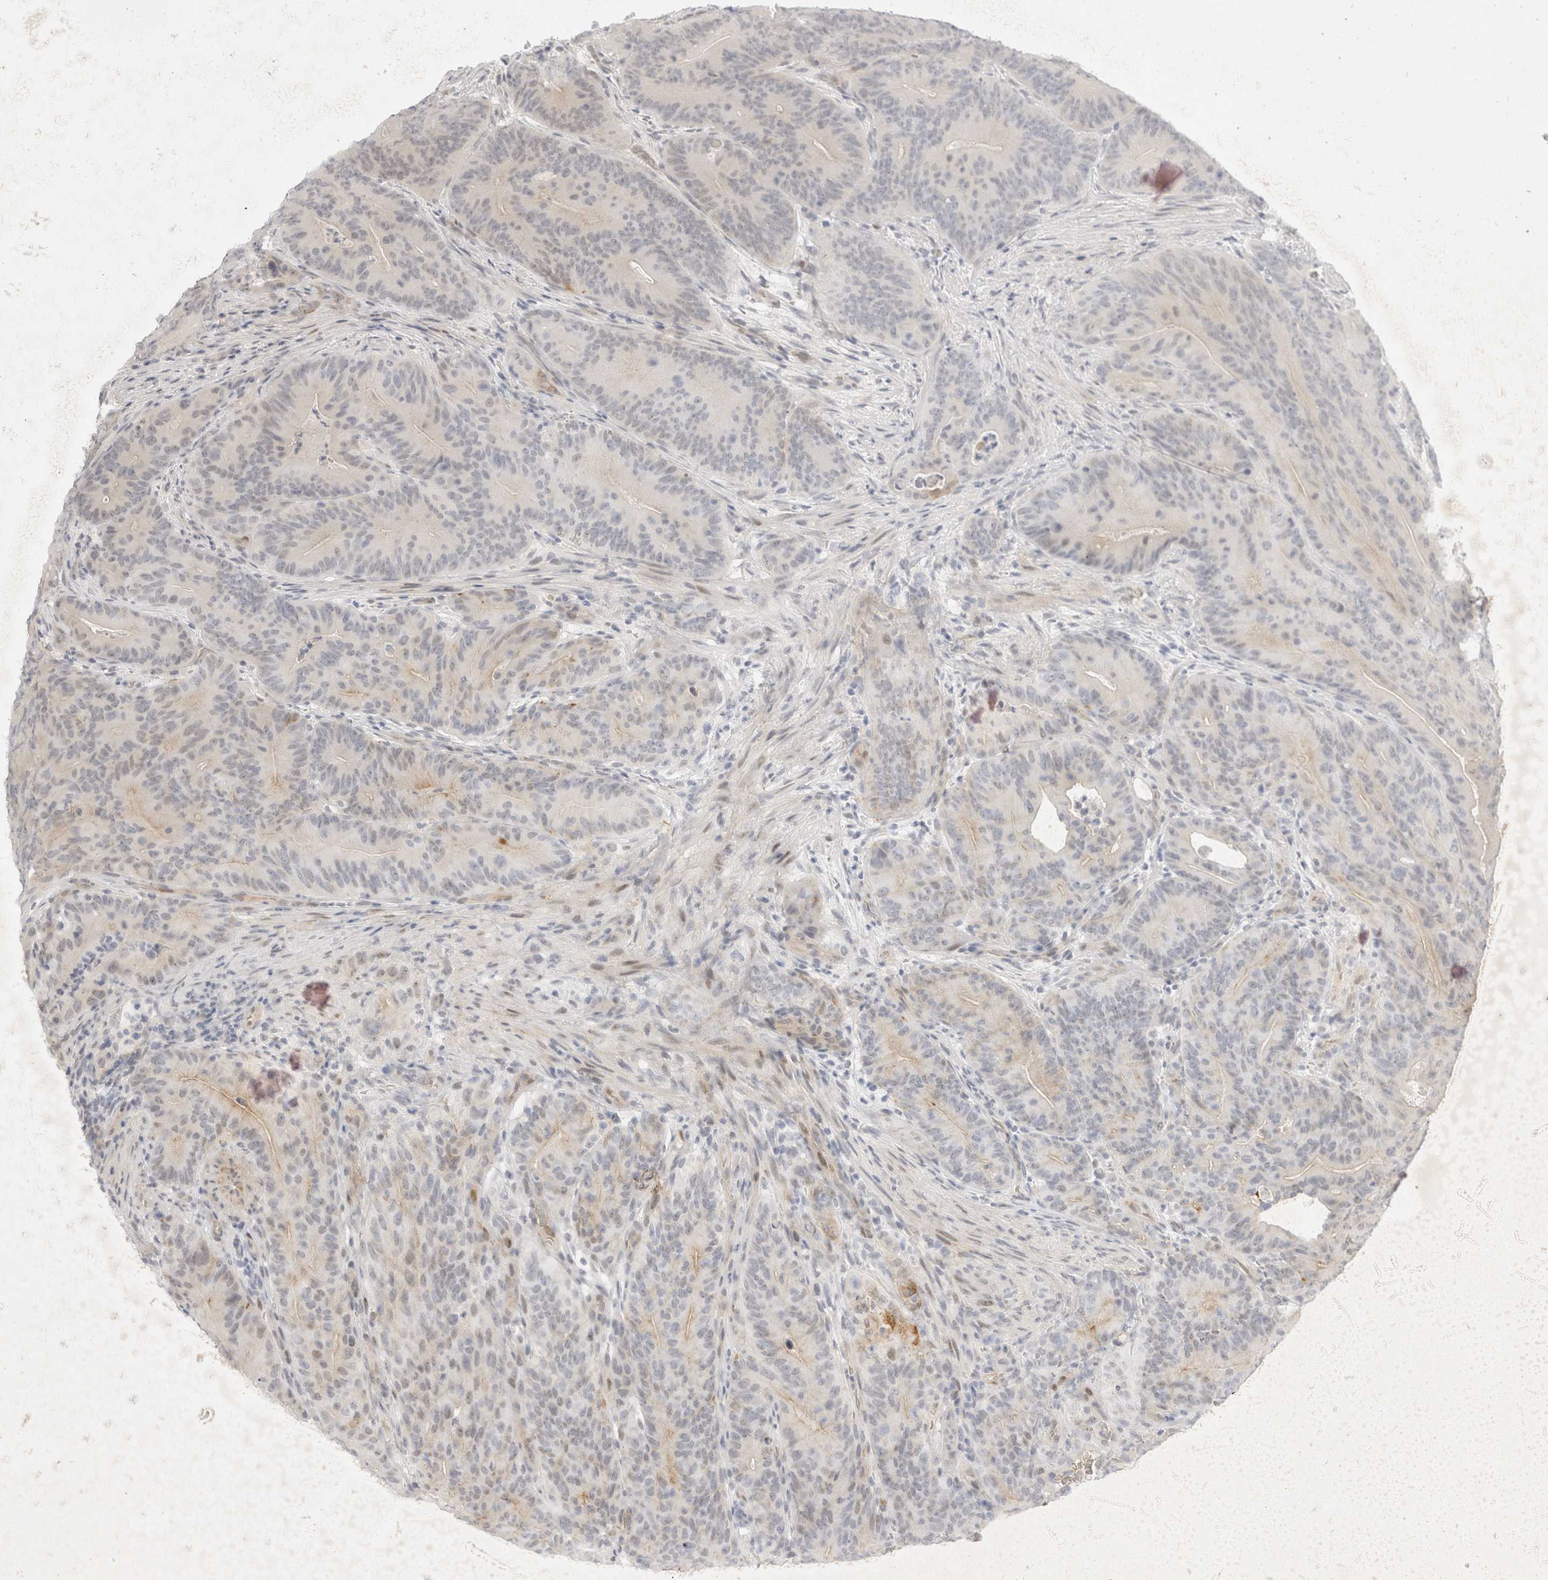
{"staining": {"intensity": "weak", "quantity": "<25%", "location": "cytoplasmic/membranous,nuclear"}, "tissue": "colorectal cancer", "cell_type": "Tumor cells", "image_type": "cancer", "snomed": [{"axis": "morphology", "description": "Normal tissue, NOS"}, {"axis": "topography", "description": "Colon"}], "caption": "Colorectal cancer was stained to show a protein in brown. There is no significant positivity in tumor cells.", "gene": "TOM1L2", "patient": {"sex": "female", "age": 82}}